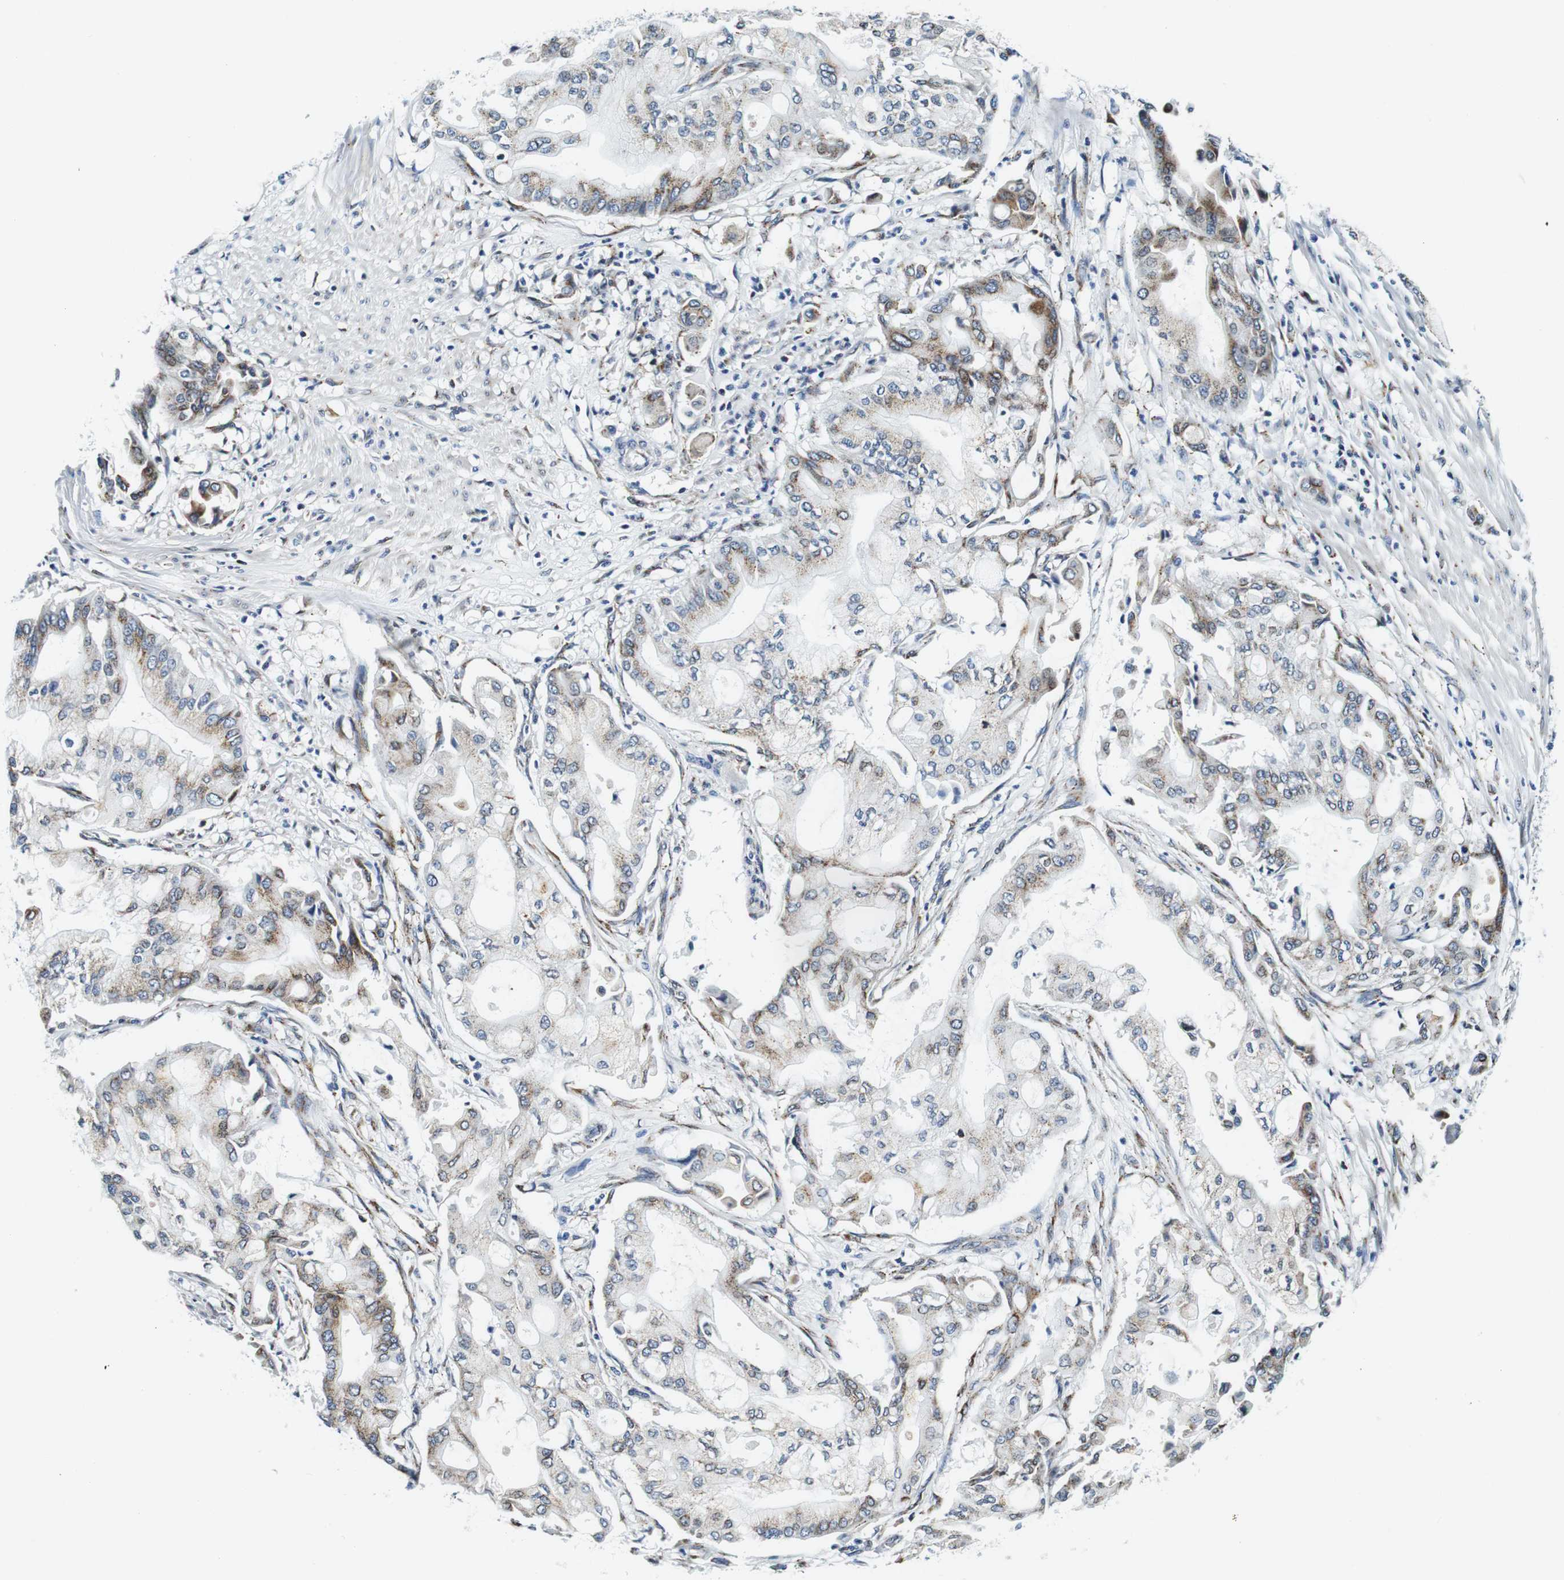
{"staining": {"intensity": "moderate", "quantity": "<25%", "location": "cytoplasmic/membranous"}, "tissue": "pancreatic cancer", "cell_type": "Tumor cells", "image_type": "cancer", "snomed": [{"axis": "morphology", "description": "Adenocarcinoma, NOS"}, {"axis": "morphology", "description": "Adenocarcinoma, metastatic, NOS"}, {"axis": "topography", "description": "Lymph node"}, {"axis": "topography", "description": "Pancreas"}, {"axis": "topography", "description": "Duodenum"}], "caption": "Brown immunohistochemical staining in pancreatic adenocarcinoma exhibits moderate cytoplasmic/membranous positivity in approximately <25% of tumor cells.", "gene": "FAR2", "patient": {"sex": "female", "age": 64}}